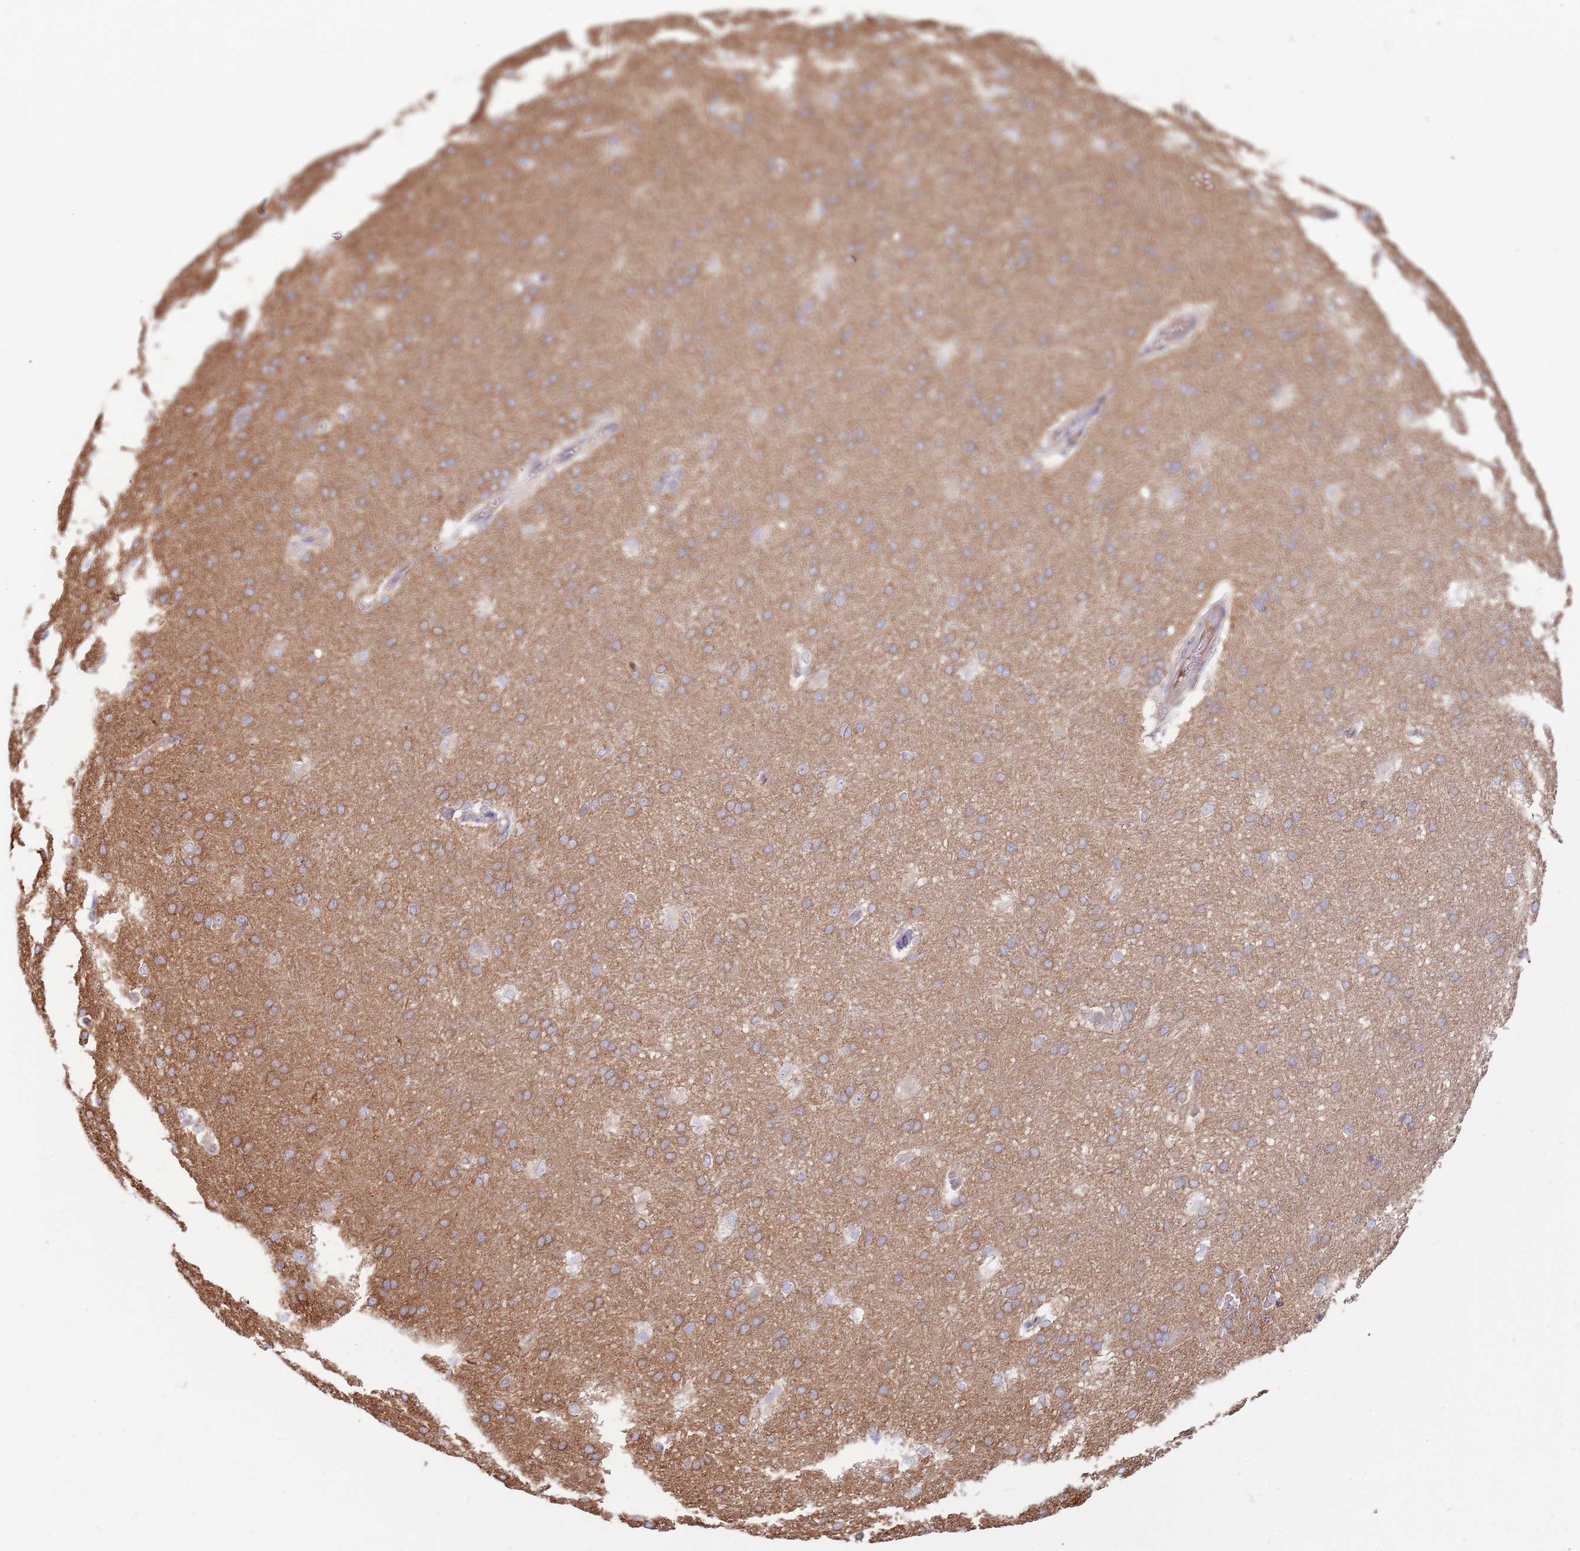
{"staining": {"intensity": "negative", "quantity": "none", "location": "none"}, "tissue": "cerebral cortex", "cell_type": "Endothelial cells", "image_type": "normal", "snomed": [{"axis": "morphology", "description": "Normal tissue, NOS"}, {"axis": "topography", "description": "Cerebral cortex"}], "caption": "DAB (3,3'-diaminobenzidine) immunohistochemical staining of normal human cerebral cortex reveals no significant expression in endothelial cells.", "gene": "EMC1", "patient": {"sex": "male", "age": 62}}